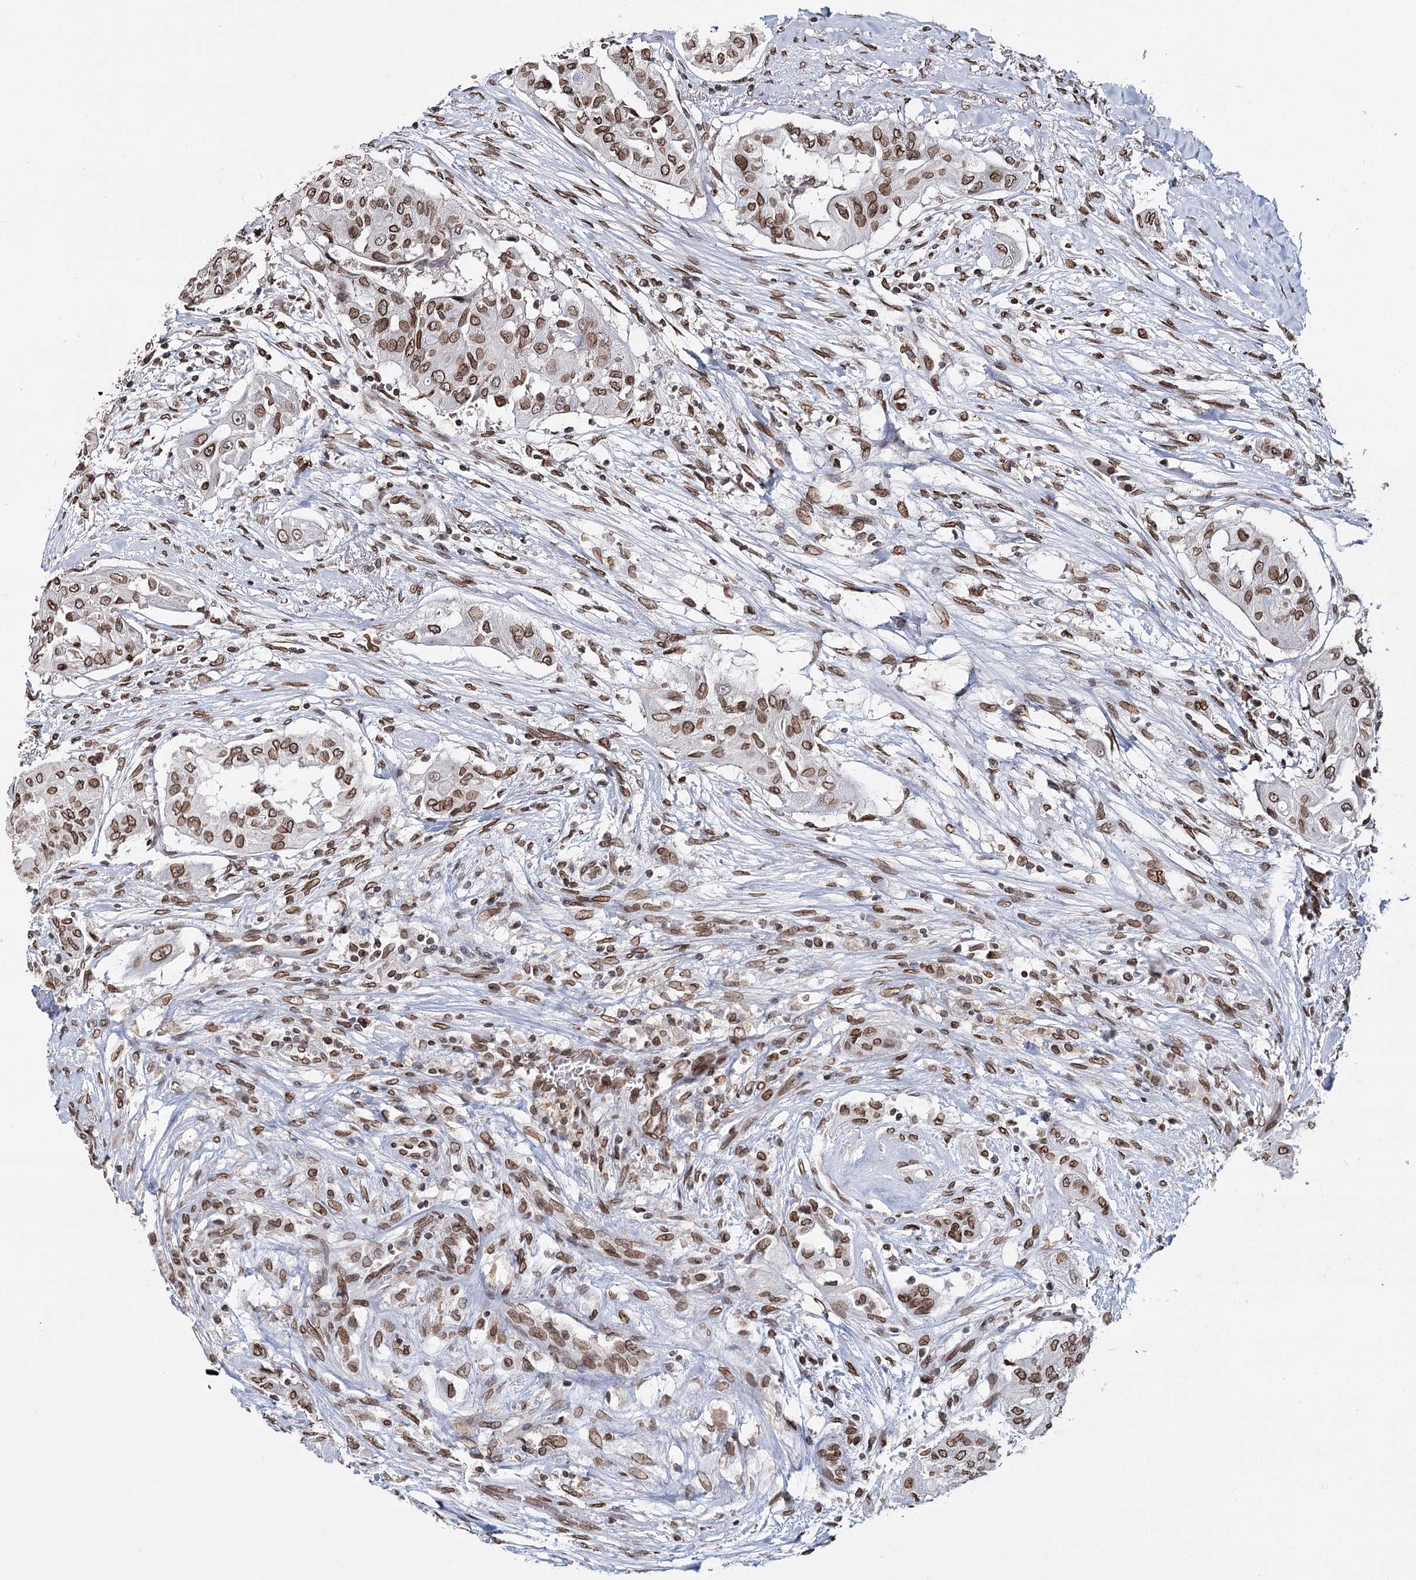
{"staining": {"intensity": "moderate", "quantity": ">75%", "location": "cytoplasmic/membranous,nuclear"}, "tissue": "thyroid cancer", "cell_type": "Tumor cells", "image_type": "cancer", "snomed": [{"axis": "morphology", "description": "Papillary adenocarcinoma, NOS"}, {"axis": "topography", "description": "Thyroid gland"}], "caption": "This micrograph exhibits immunohistochemistry staining of thyroid papillary adenocarcinoma, with medium moderate cytoplasmic/membranous and nuclear positivity in approximately >75% of tumor cells.", "gene": "KIAA0930", "patient": {"sex": "female", "age": 59}}